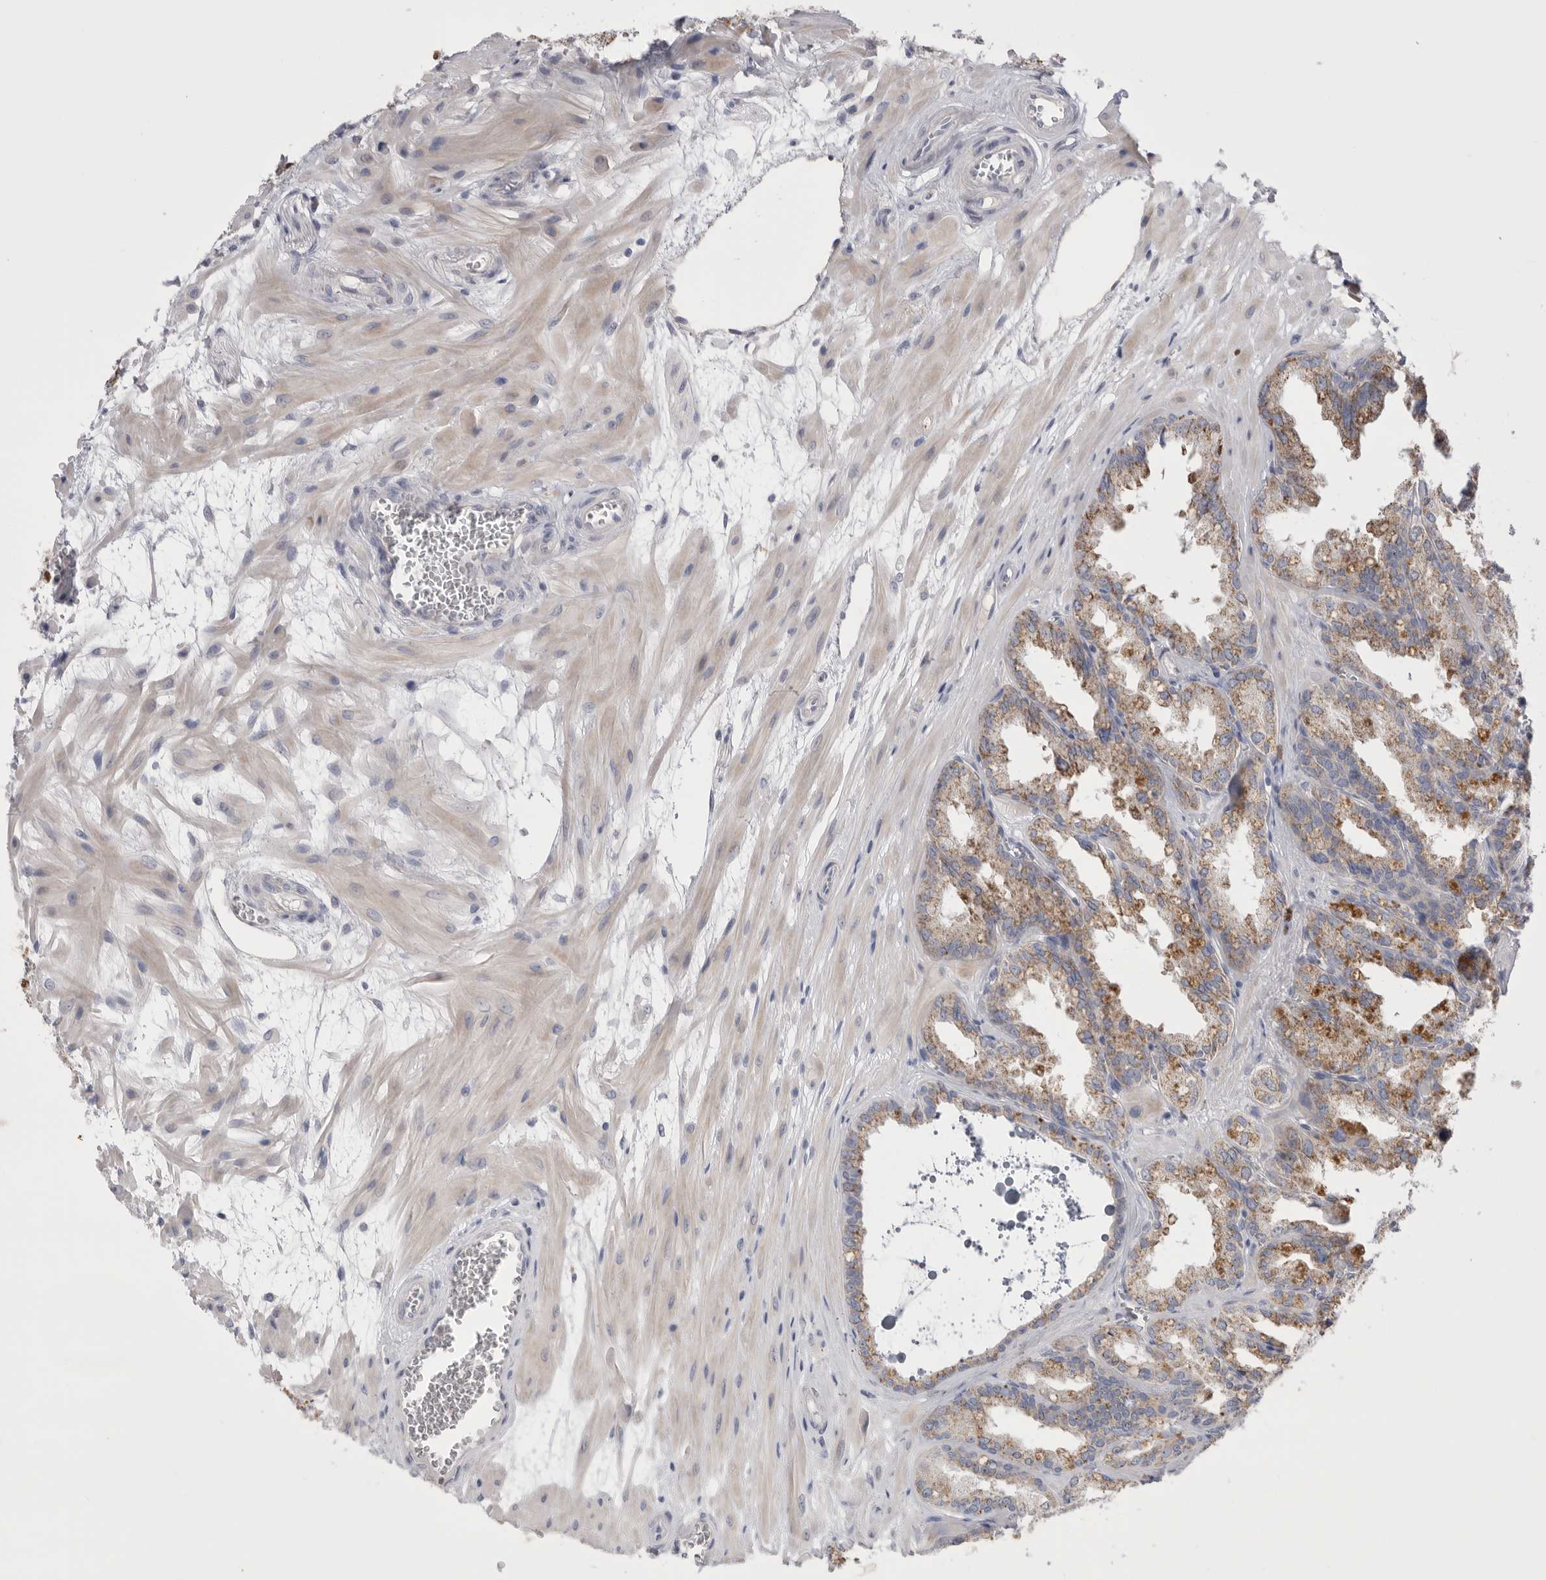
{"staining": {"intensity": "weak", "quantity": "25%-75%", "location": "cytoplasmic/membranous"}, "tissue": "seminal vesicle", "cell_type": "Glandular cells", "image_type": "normal", "snomed": [{"axis": "morphology", "description": "Normal tissue, NOS"}, {"axis": "topography", "description": "Prostate"}, {"axis": "topography", "description": "Seminal veicle"}], "caption": "Immunohistochemistry (IHC) (DAB) staining of unremarkable human seminal vesicle reveals weak cytoplasmic/membranous protein positivity in approximately 25%-75% of glandular cells. The staining was performed using DAB, with brown indicating positive protein expression. Nuclei are stained blue with hematoxylin.", "gene": "CCDC126", "patient": {"sex": "male", "age": 51}}